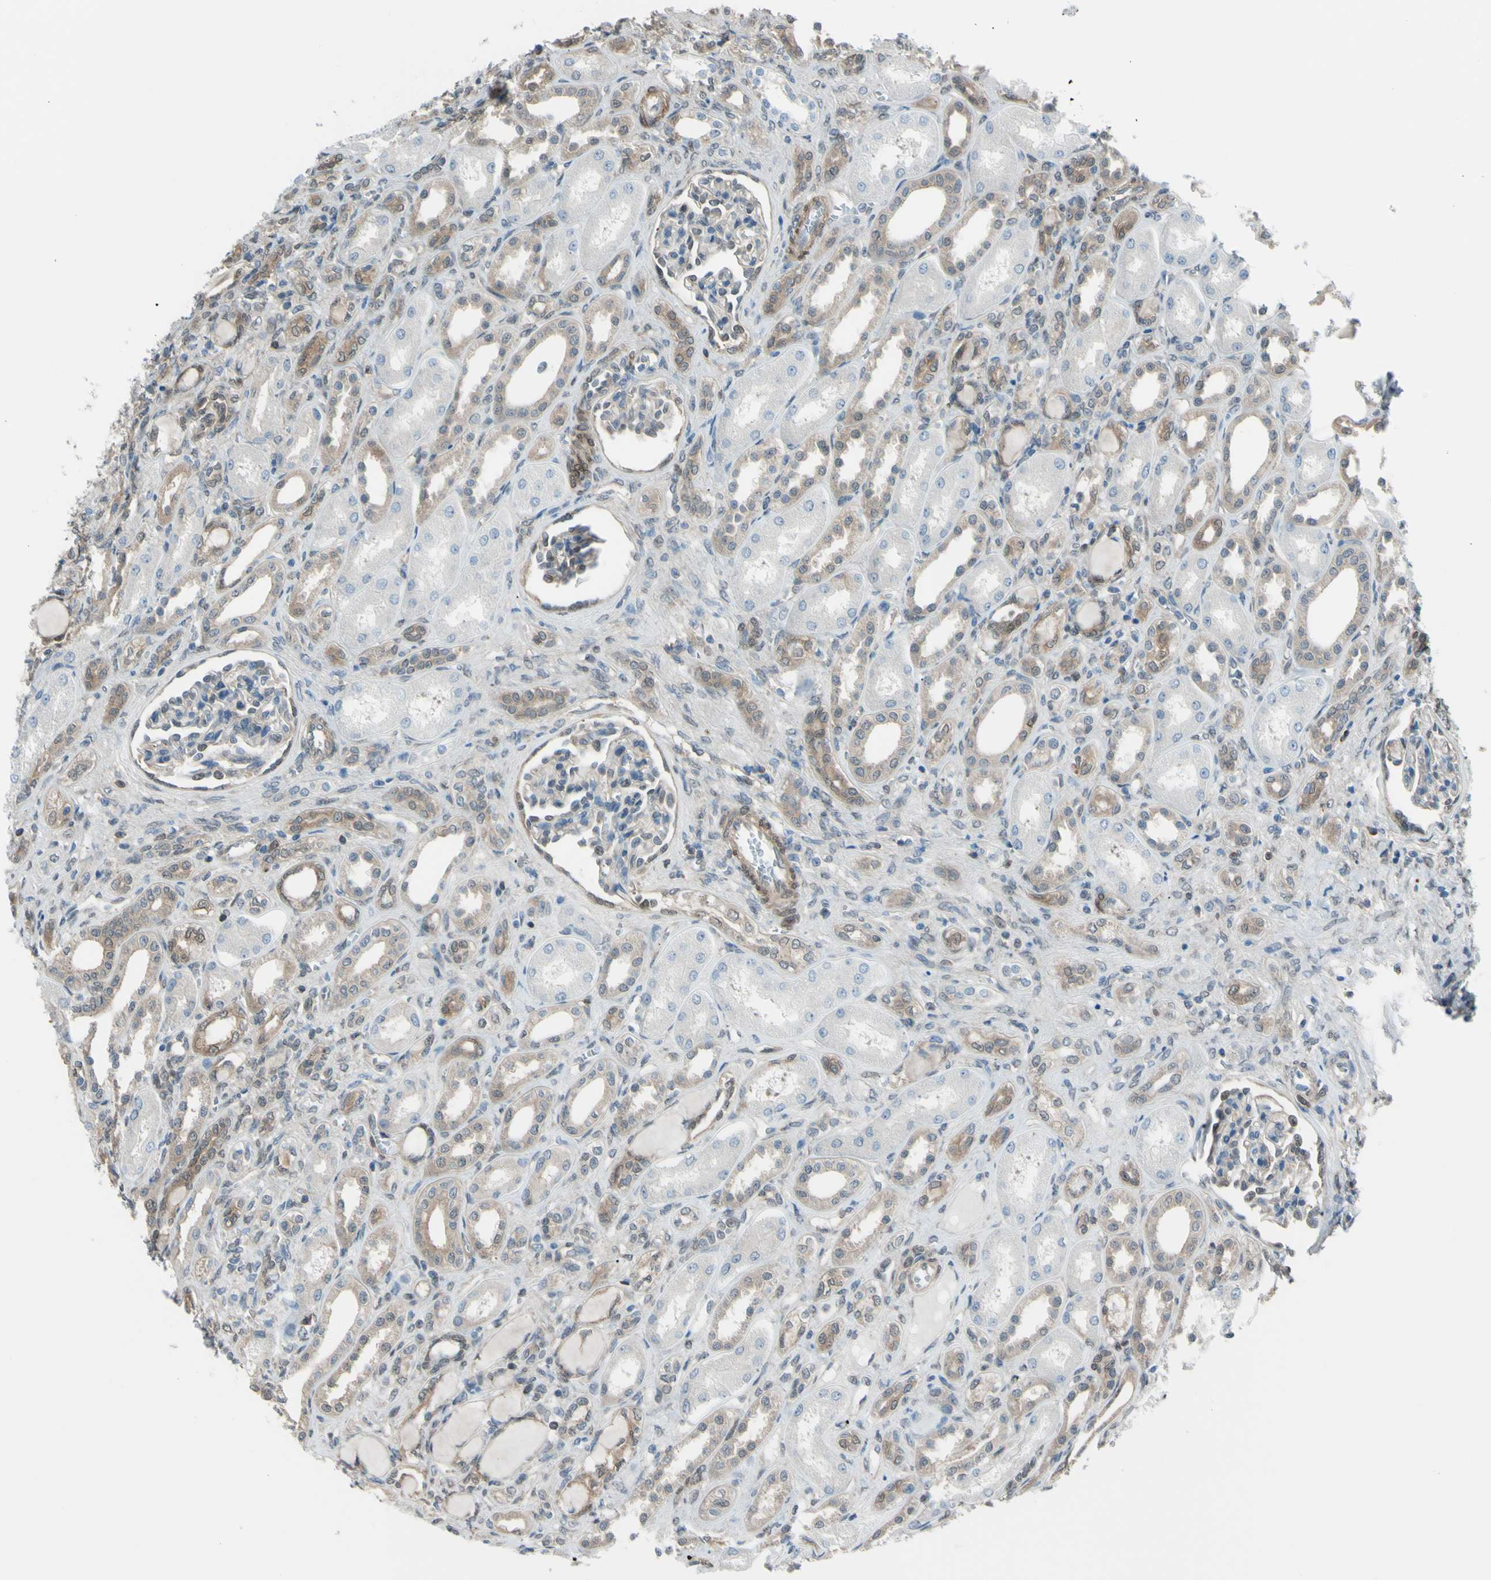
{"staining": {"intensity": "weak", "quantity": "25%-75%", "location": "cytoplasmic/membranous"}, "tissue": "kidney", "cell_type": "Cells in glomeruli", "image_type": "normal", "snomed": [{"axis": "morphology", "description": "Normal tissue, NOS"}, {"axis": "topography", "description": "Kidney"}], "caption": "IHC image of unremarkable kidney: human kidney stained using immunohistochemistry (IHC) reveals low levels of weak protein expression localized specifically in the cytoplasmic/membranous of cells in glomeruli, appearing as a cytoplasmic/membranous brown color.", "gene": "YWHAQ", "patient": {"sex": "male", "age": 7}}